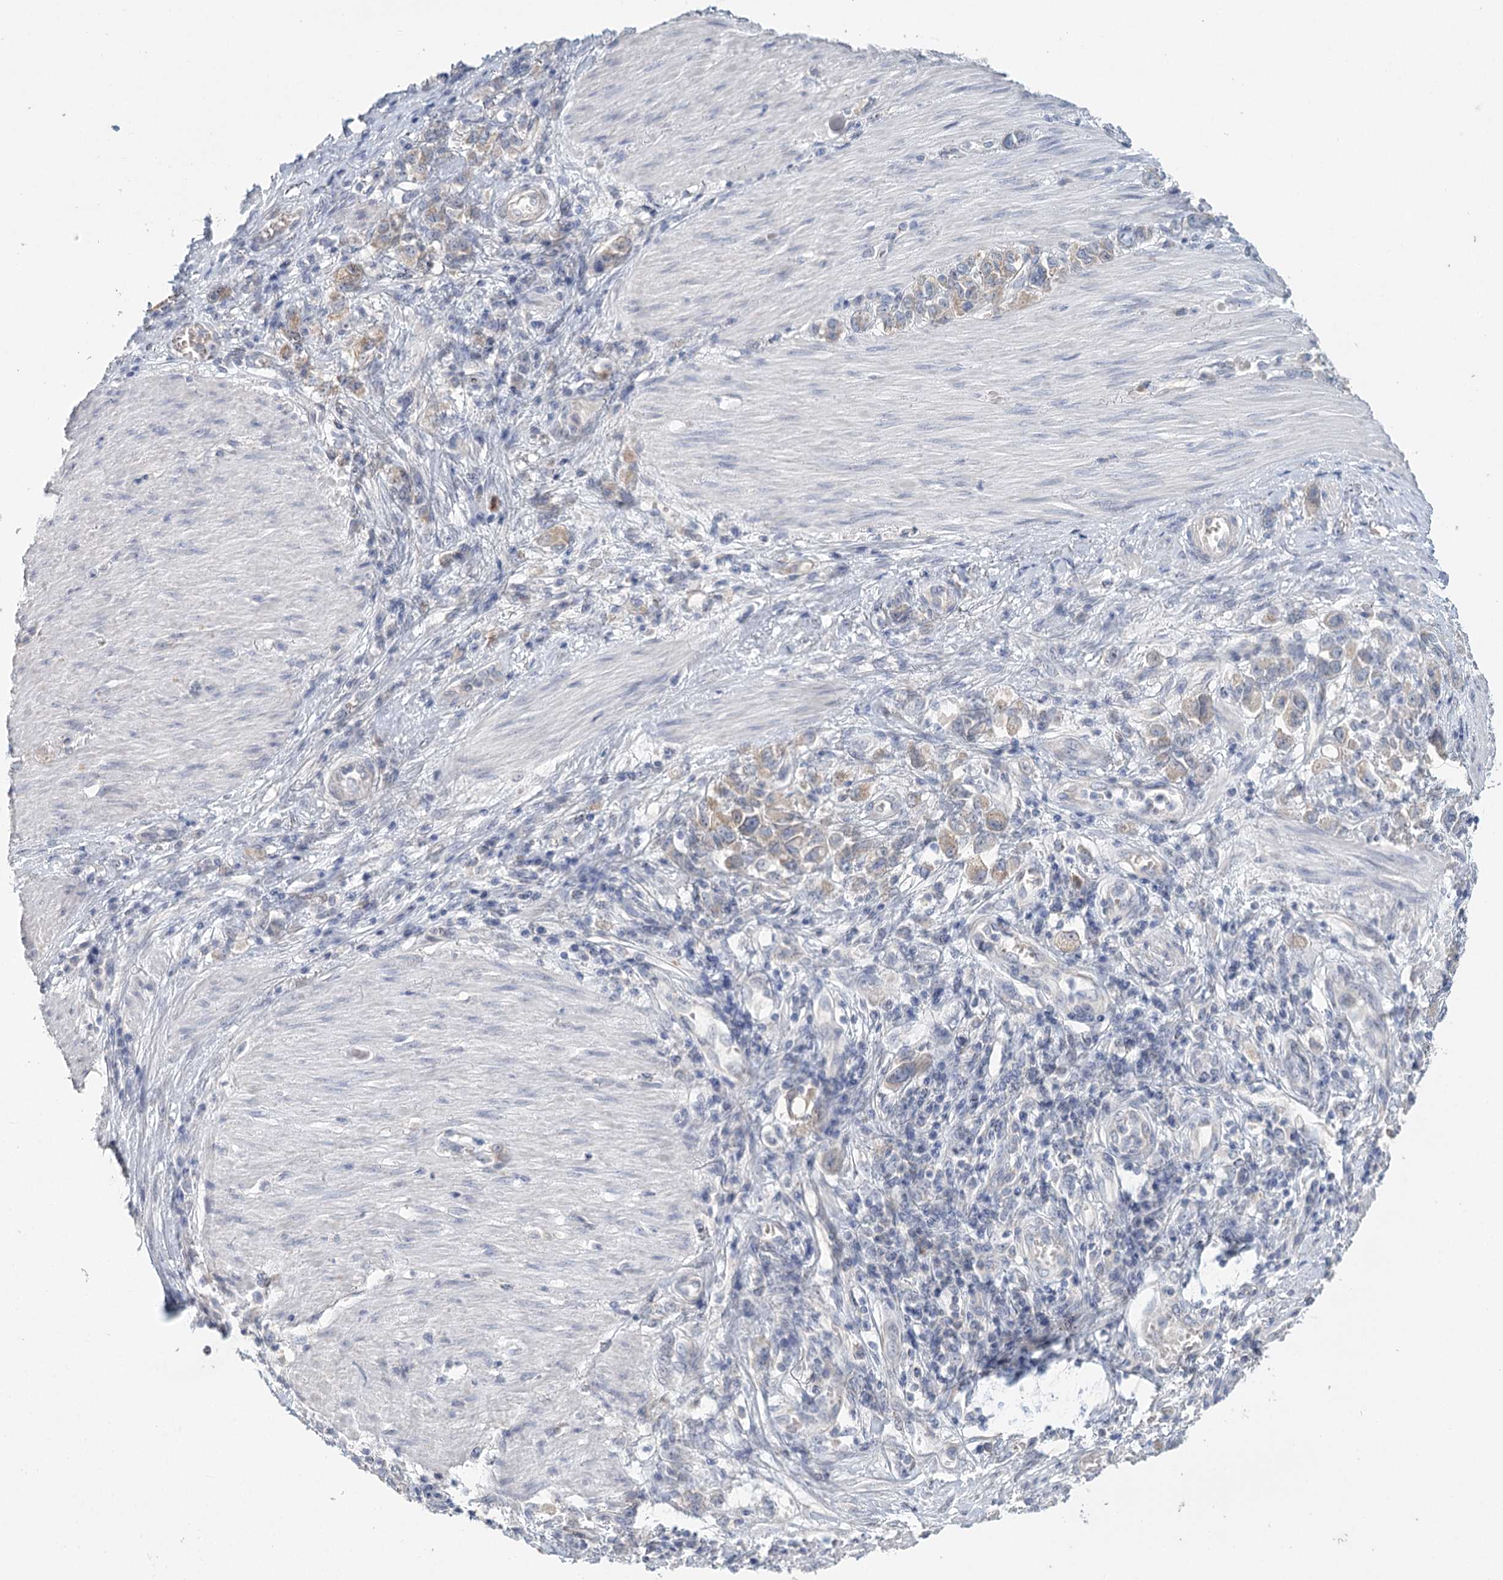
{"staining": {"intensity": "weak", "quantity": "25%-75%", "location": "cytoplasmic/membranous"}, "tissue": "stomach cancer", "cell_type": "Tumor cells", "image_type": "cancer", "snomed": [{"axis": "morphology", "description": "Adenocarcinoma, NOS"}, {"axis": "topography", "description": "Stomach"}], "caption": "DAB (3,3'-diaminobenzidine) immunohistochemical staining of stomach adenocarcinoma demonstrates weak cytoplasmic/membranous protein staining in approximately 25%-75% of tumor cells. Immunohistochemistry (ihc) stains the protein of interest in brown and the nuclei are stained blue.", "gene": "ARHGAP44", "patient": {"sex": "female", "age": 76}}